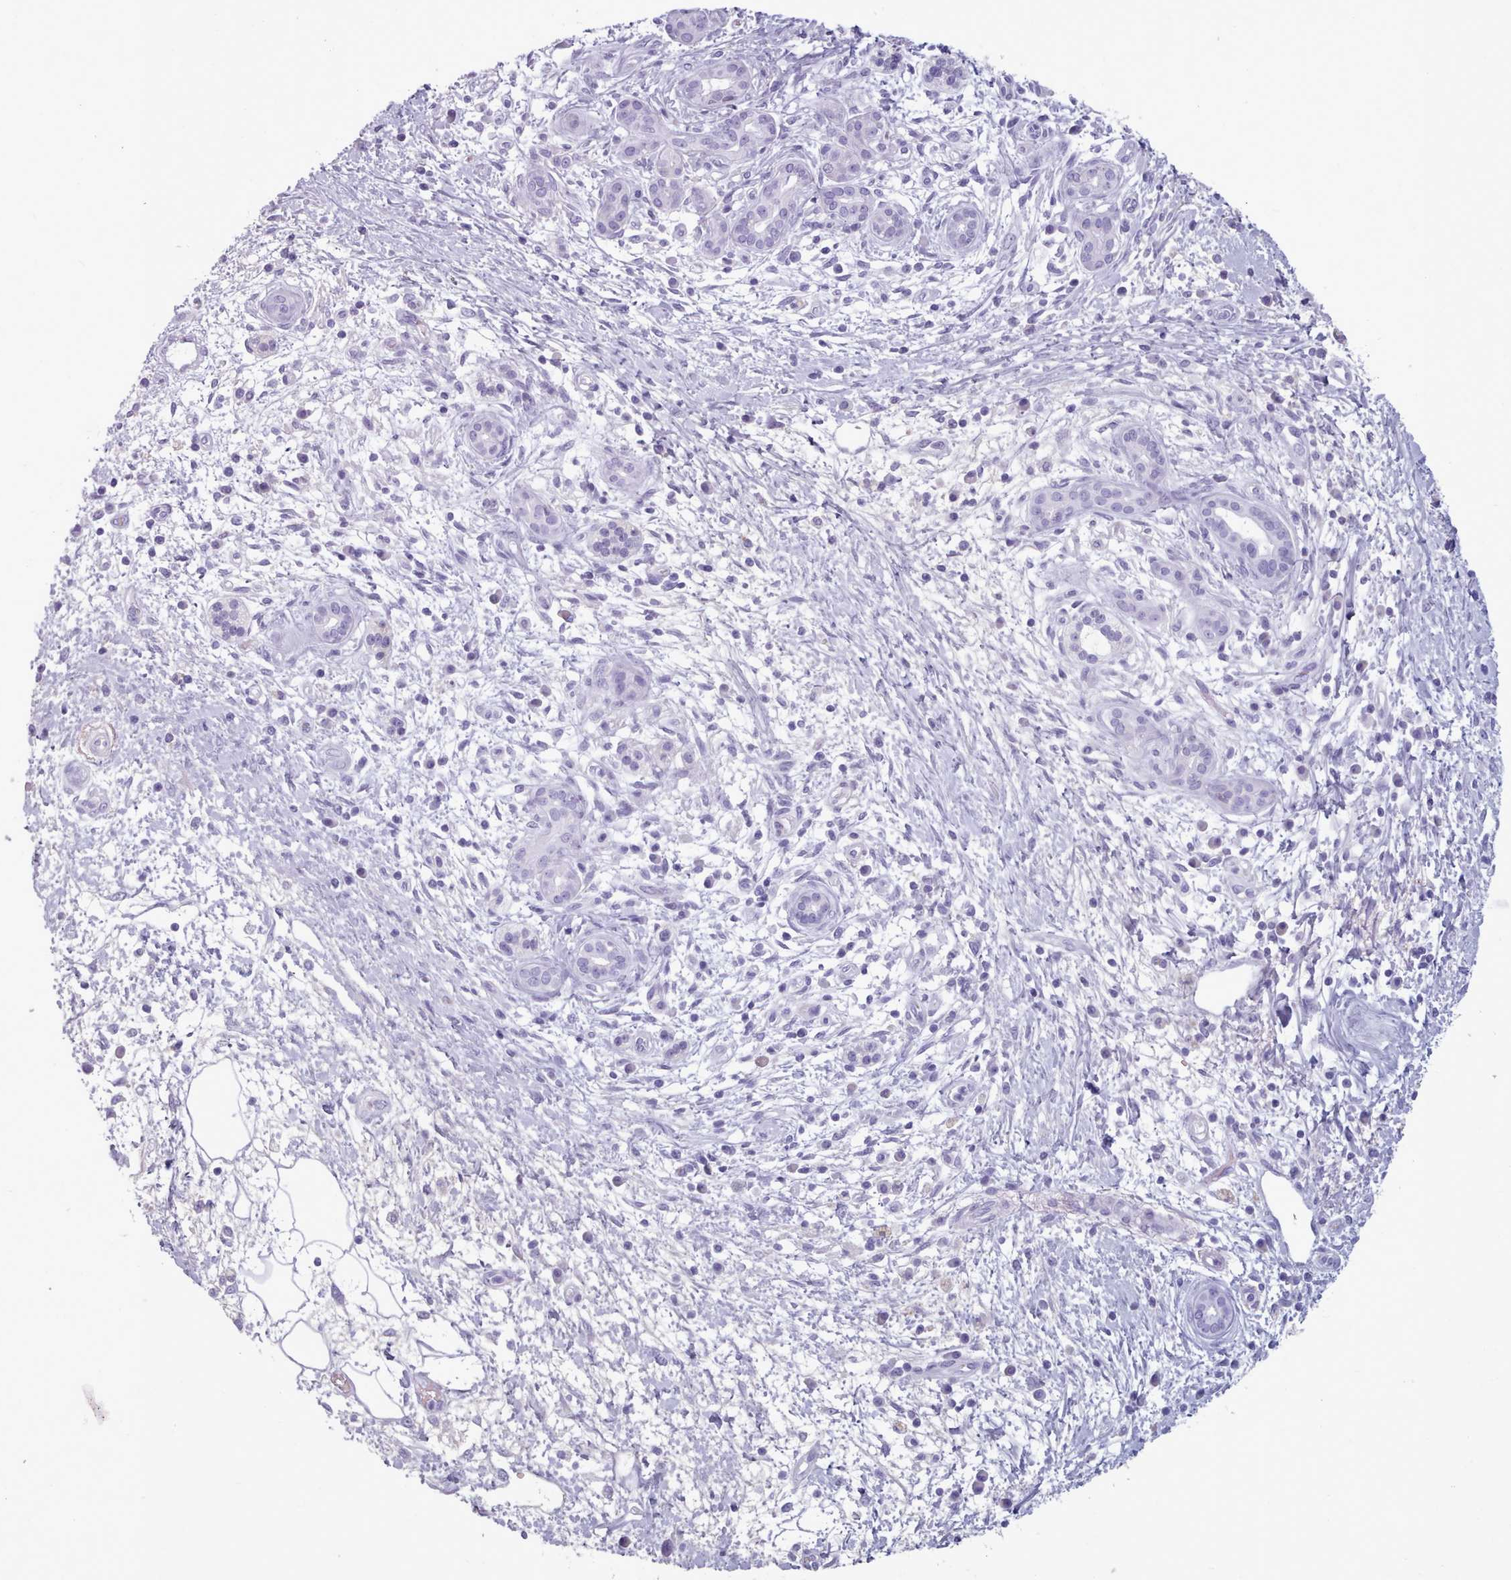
{"staining": {"intensity": "negative", "quantity": "none", "location": "none"}, "tissue": "pancreatic cancer", "cell_type": "Tumor cells", "image_type": "cancer", "snomed": [{"axis": "morphology", "description": "Adenocarcinoma, NOS"}, {"axis": "topography", "description": "Pancreas"}], "caption": "Pancreatic cancer was stained to show a protein in brown. There is no significant staining in tumor cells.", "gene": "ZNF43", "patient": {"sex": "male", "age": 78}}